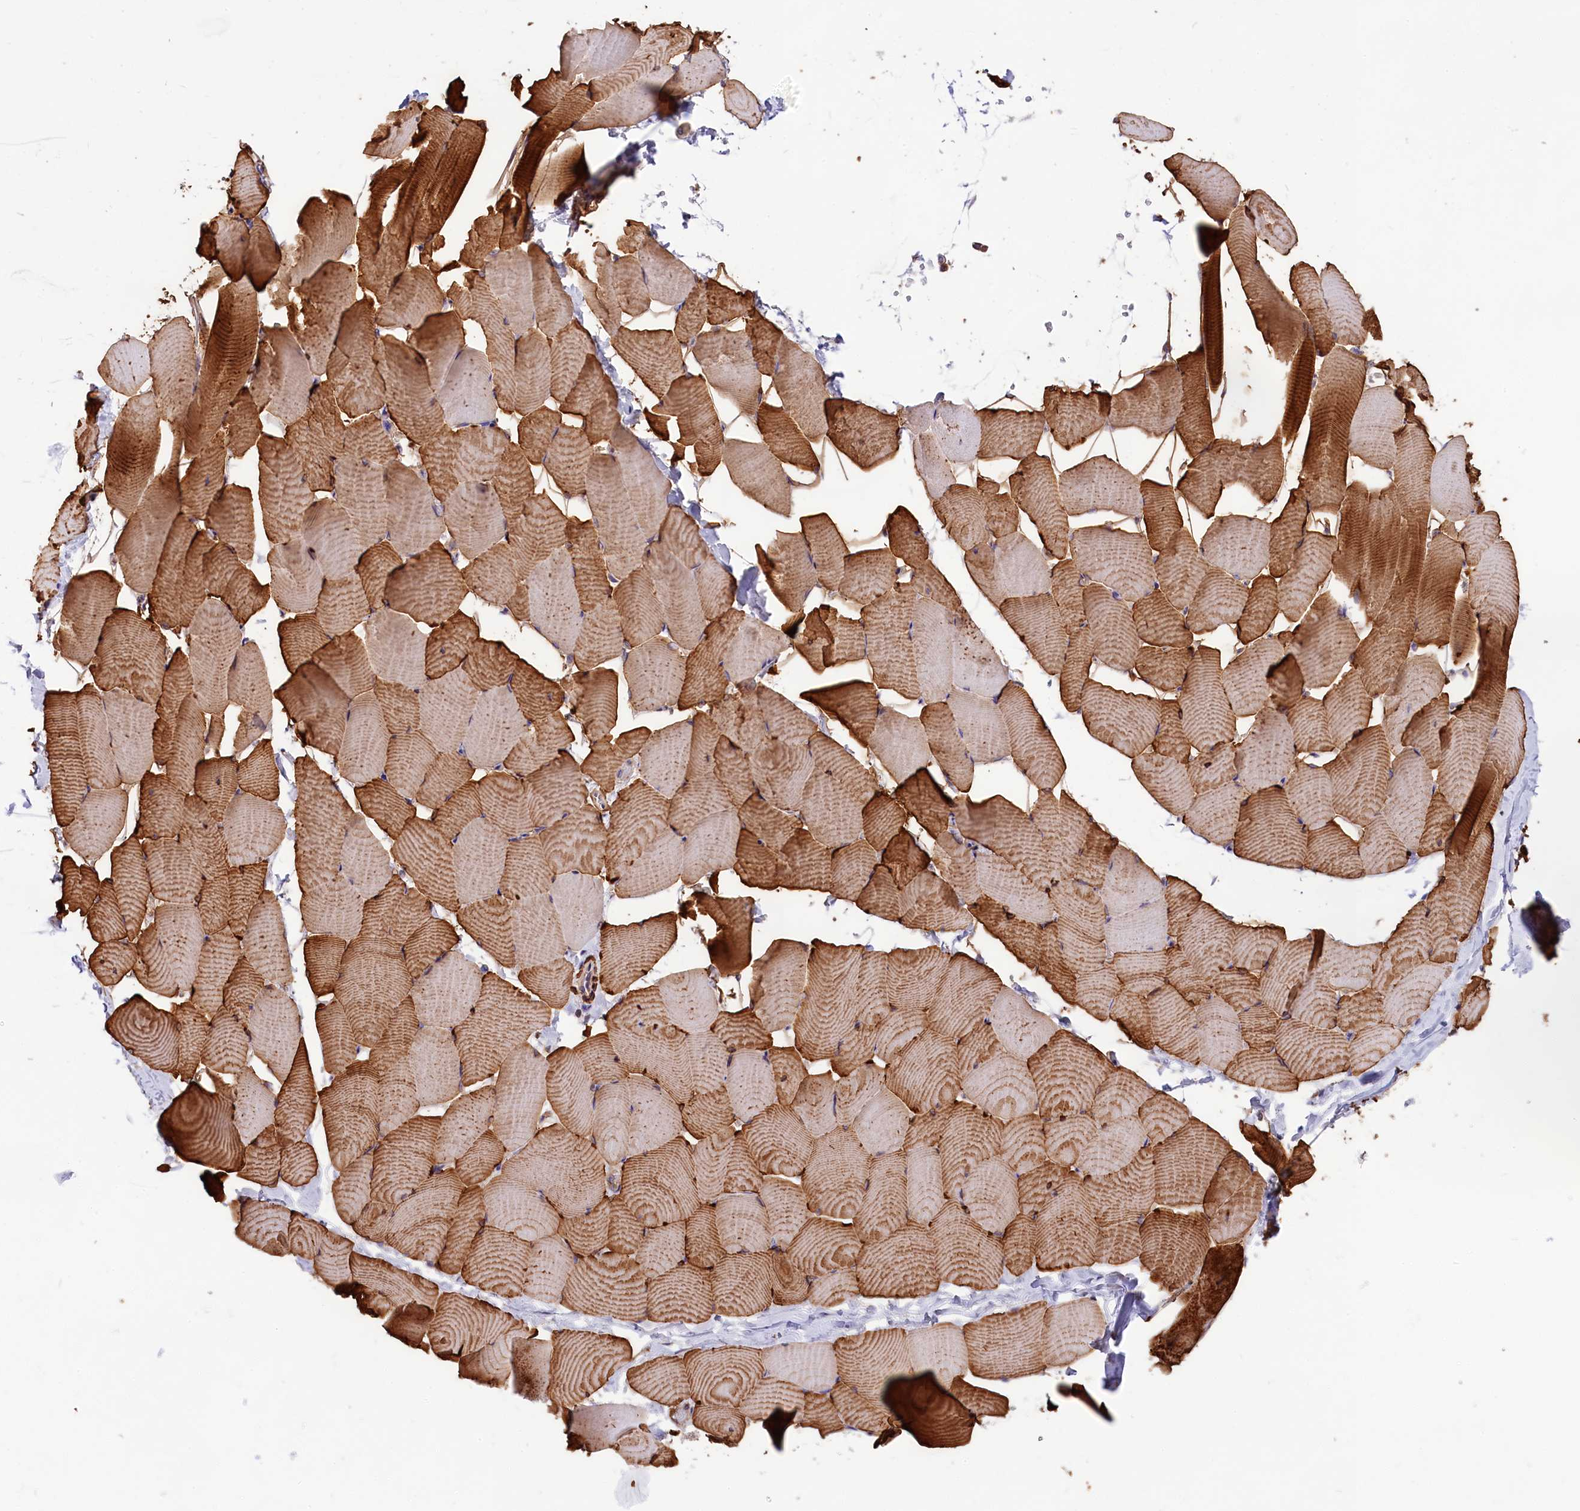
{"staining": {"intensity": "strong", "quantity": "25%-75%", "location": "cytoplasmic/membranous"}, "tissue": "skeletal muscle", "cell_type": "Myocytes", "image_type": "normal", "snomed": [{"axis": "morphology", "description": "Normal tissue, NOS"}, {"axis": "topography", "description": "Skeletal muscle"}], "caption": "Immunohistochemistry micrograph of normal skeletal muscle: skeletal muscle stained using IHC demonstrates high levels of strong protein expression localized specifically in the cytoplasmic/membranous of myocytes, appearing as a cytoplasmic/membranous brown color.", "gene": "GYS1", "patient": {"sex": "male", "age": 25}}